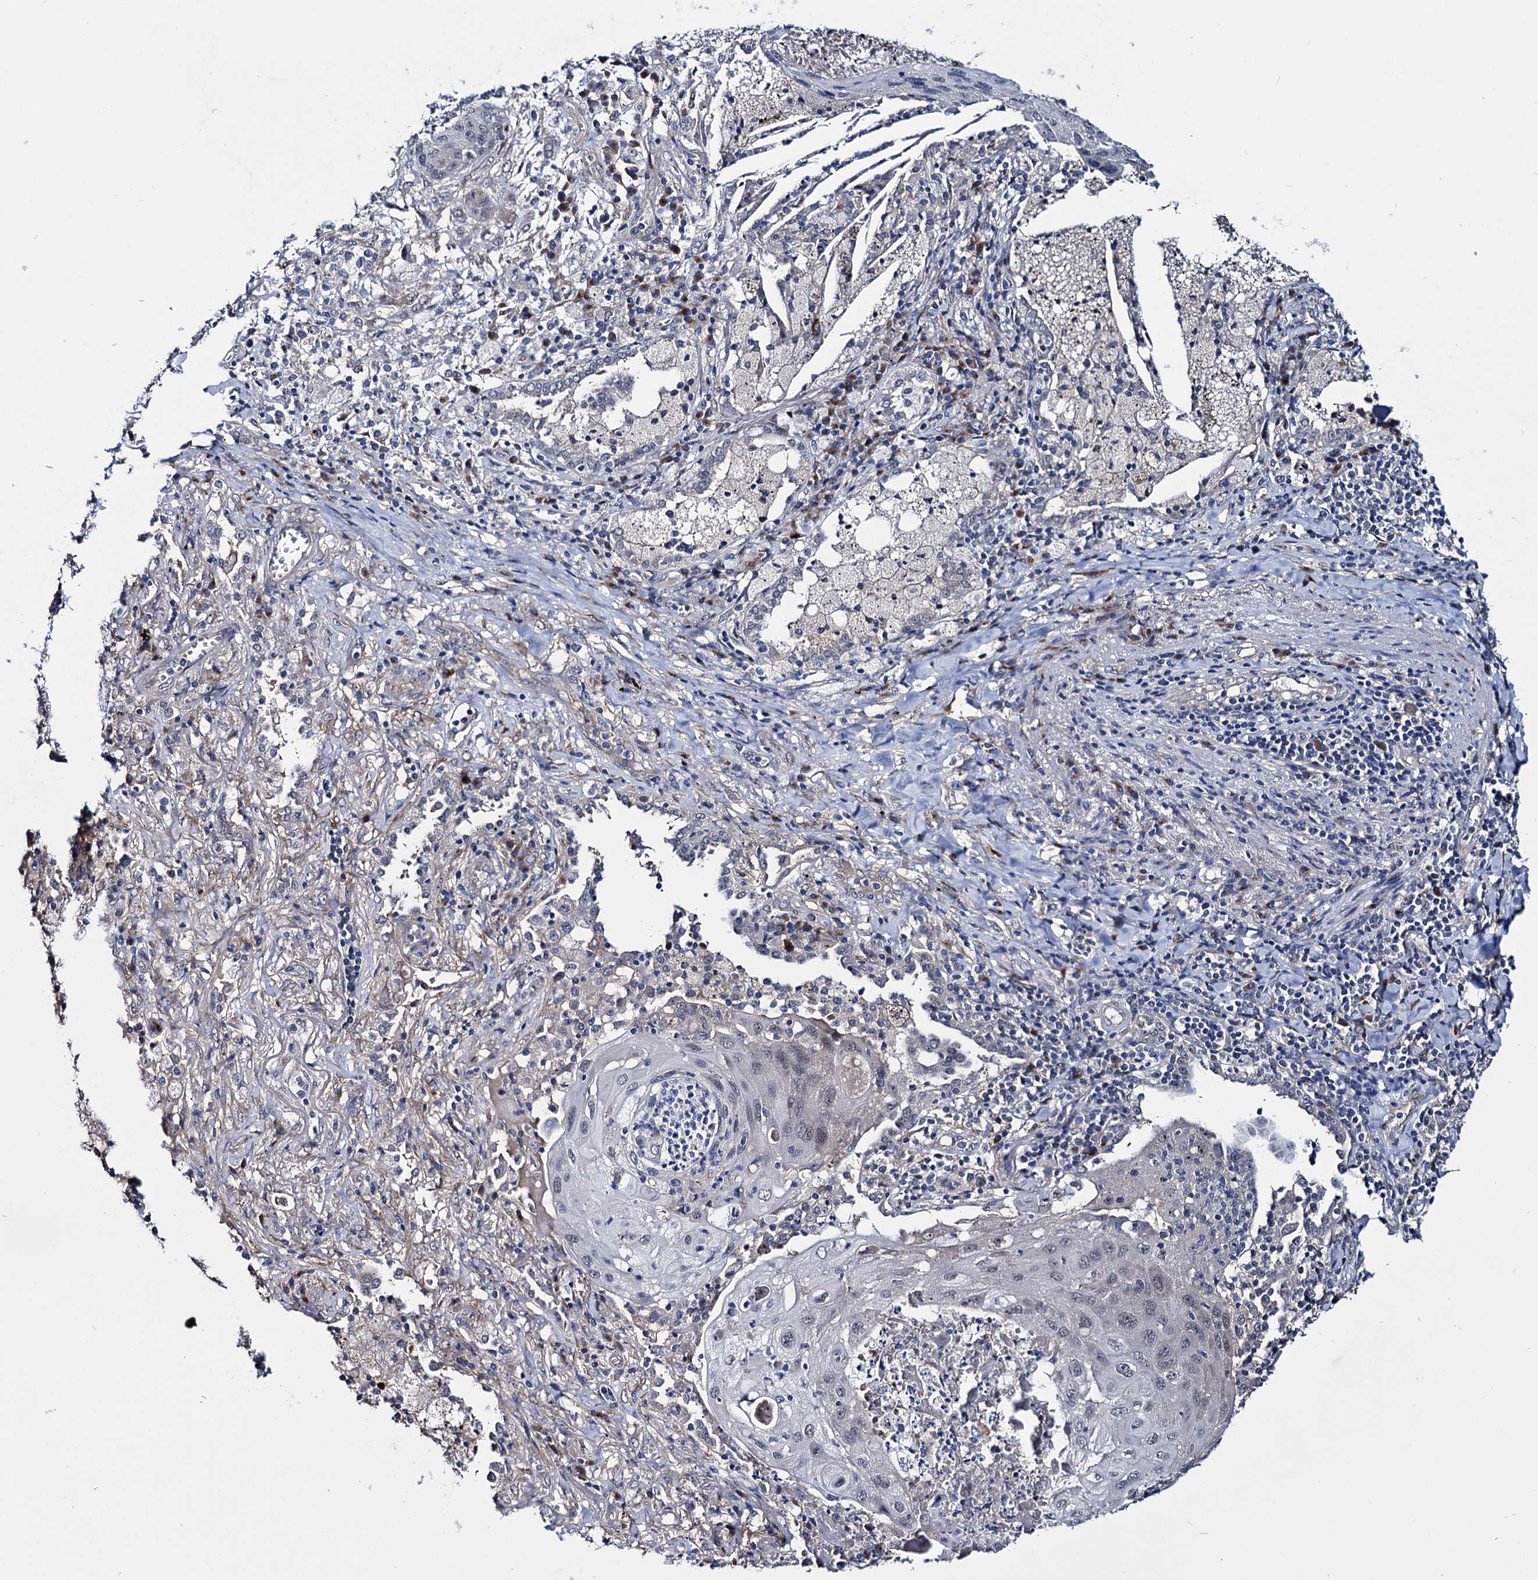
{"staining": {"intensity": "negative", "quantity": "none", "location": "none"}, "tissue": "lung cancer", "cell_type": "Tumor cells", "image_type": "cancer", "snomed": [{"axis": "morphology", "description": "Squamous cell carcinoma, NOS"}, {"axis": "topography", "description": "Lung"}], "caption": "Immunohistochemical staining of lung cancer (squamous cell carcinoma) exhibits no significant staining in tumor cells.", "gene": "EYA4", "patient": {"sex": "female", "age": 63}}